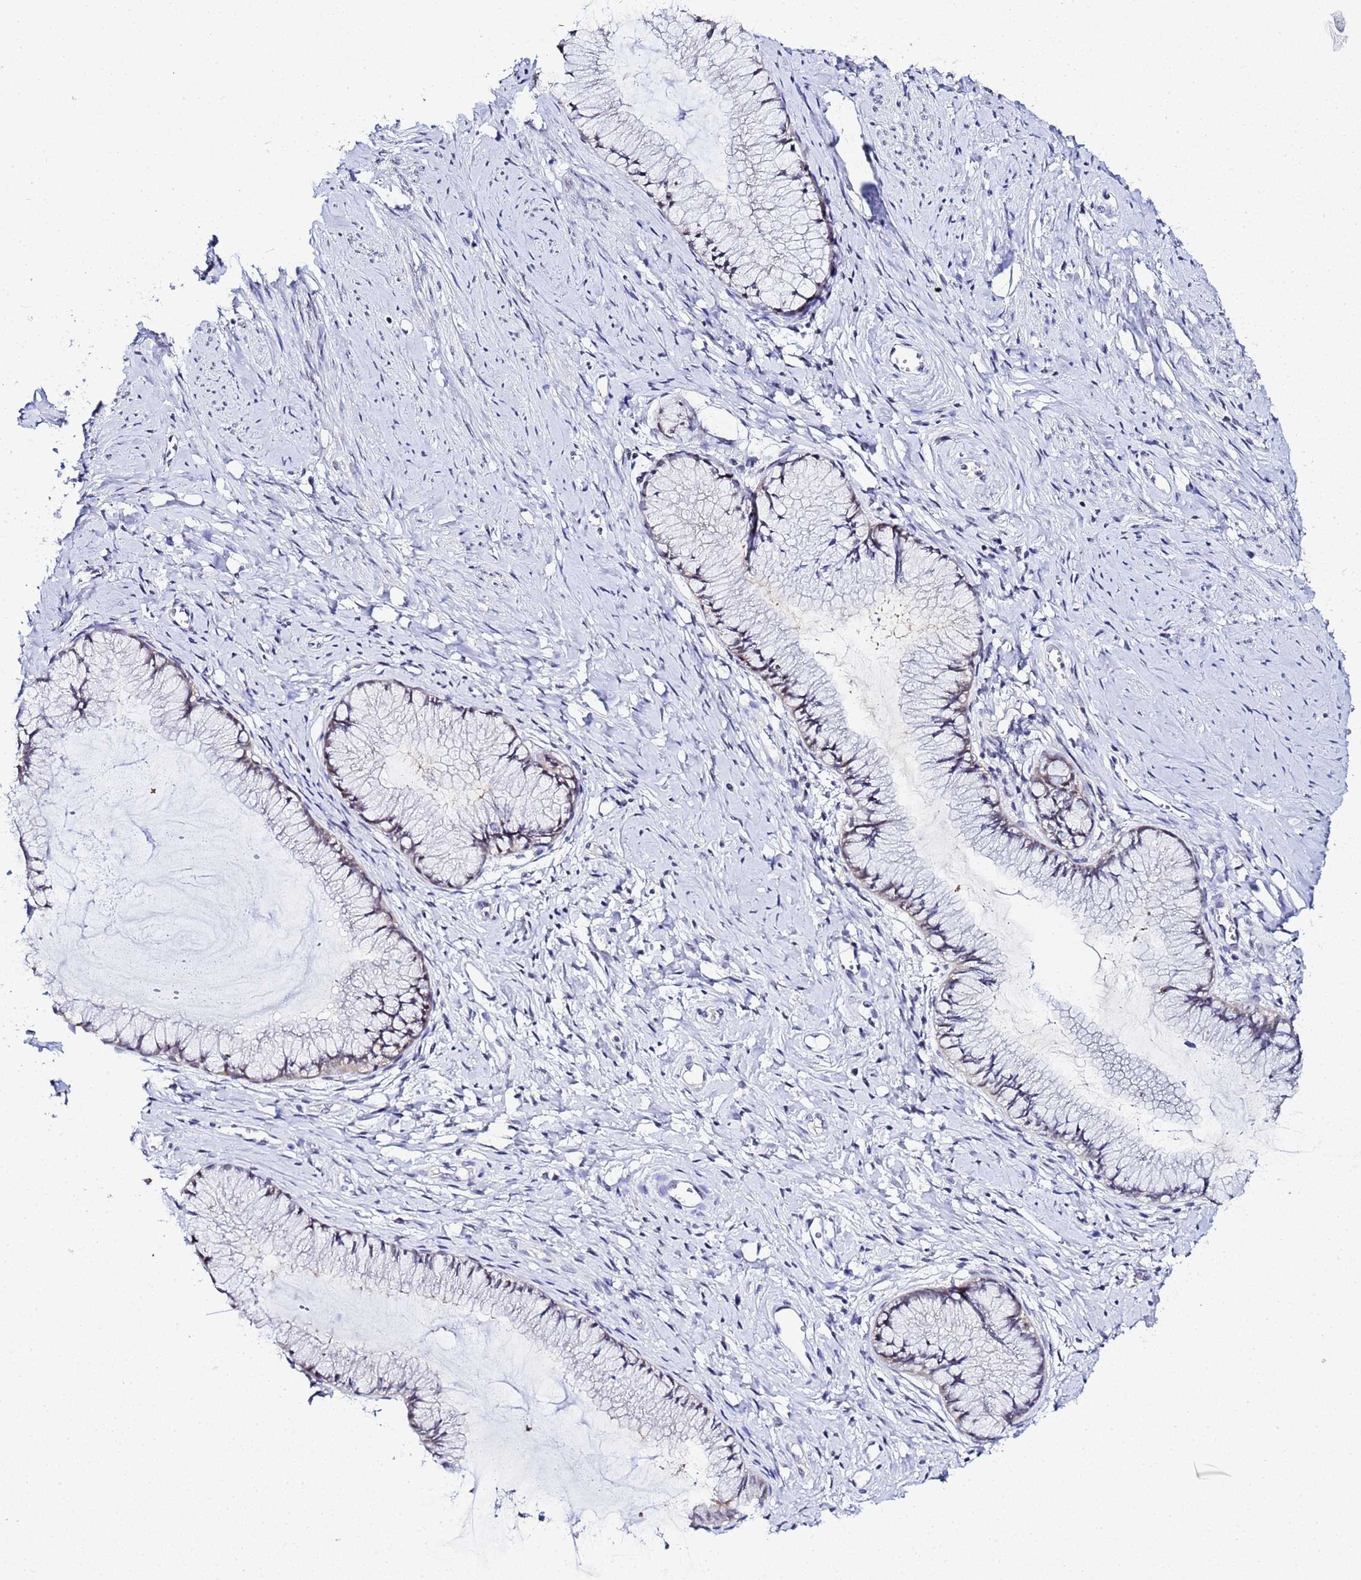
{"staining": {"intensity": "moderate", "quantity": "<25%", "location": "cytoplasmic/membranous"}, "tissue": "cervix", "cell_type": "Glandular cells", "image_type": "normal", "snomed": [{"axis": "morphology", "description": "Normal tissue, NOS"}, {"axis": "topography", "description": "Cervix"}], "caption": "A low amount of moderate cytoplasmic/membranous positivity is identified in about <25% of glandular cells in unremarkable cervix. Nuclei are stained in blue.", "gene": "ACTL6B", "patient": {"sex": "female", "age": 42}}